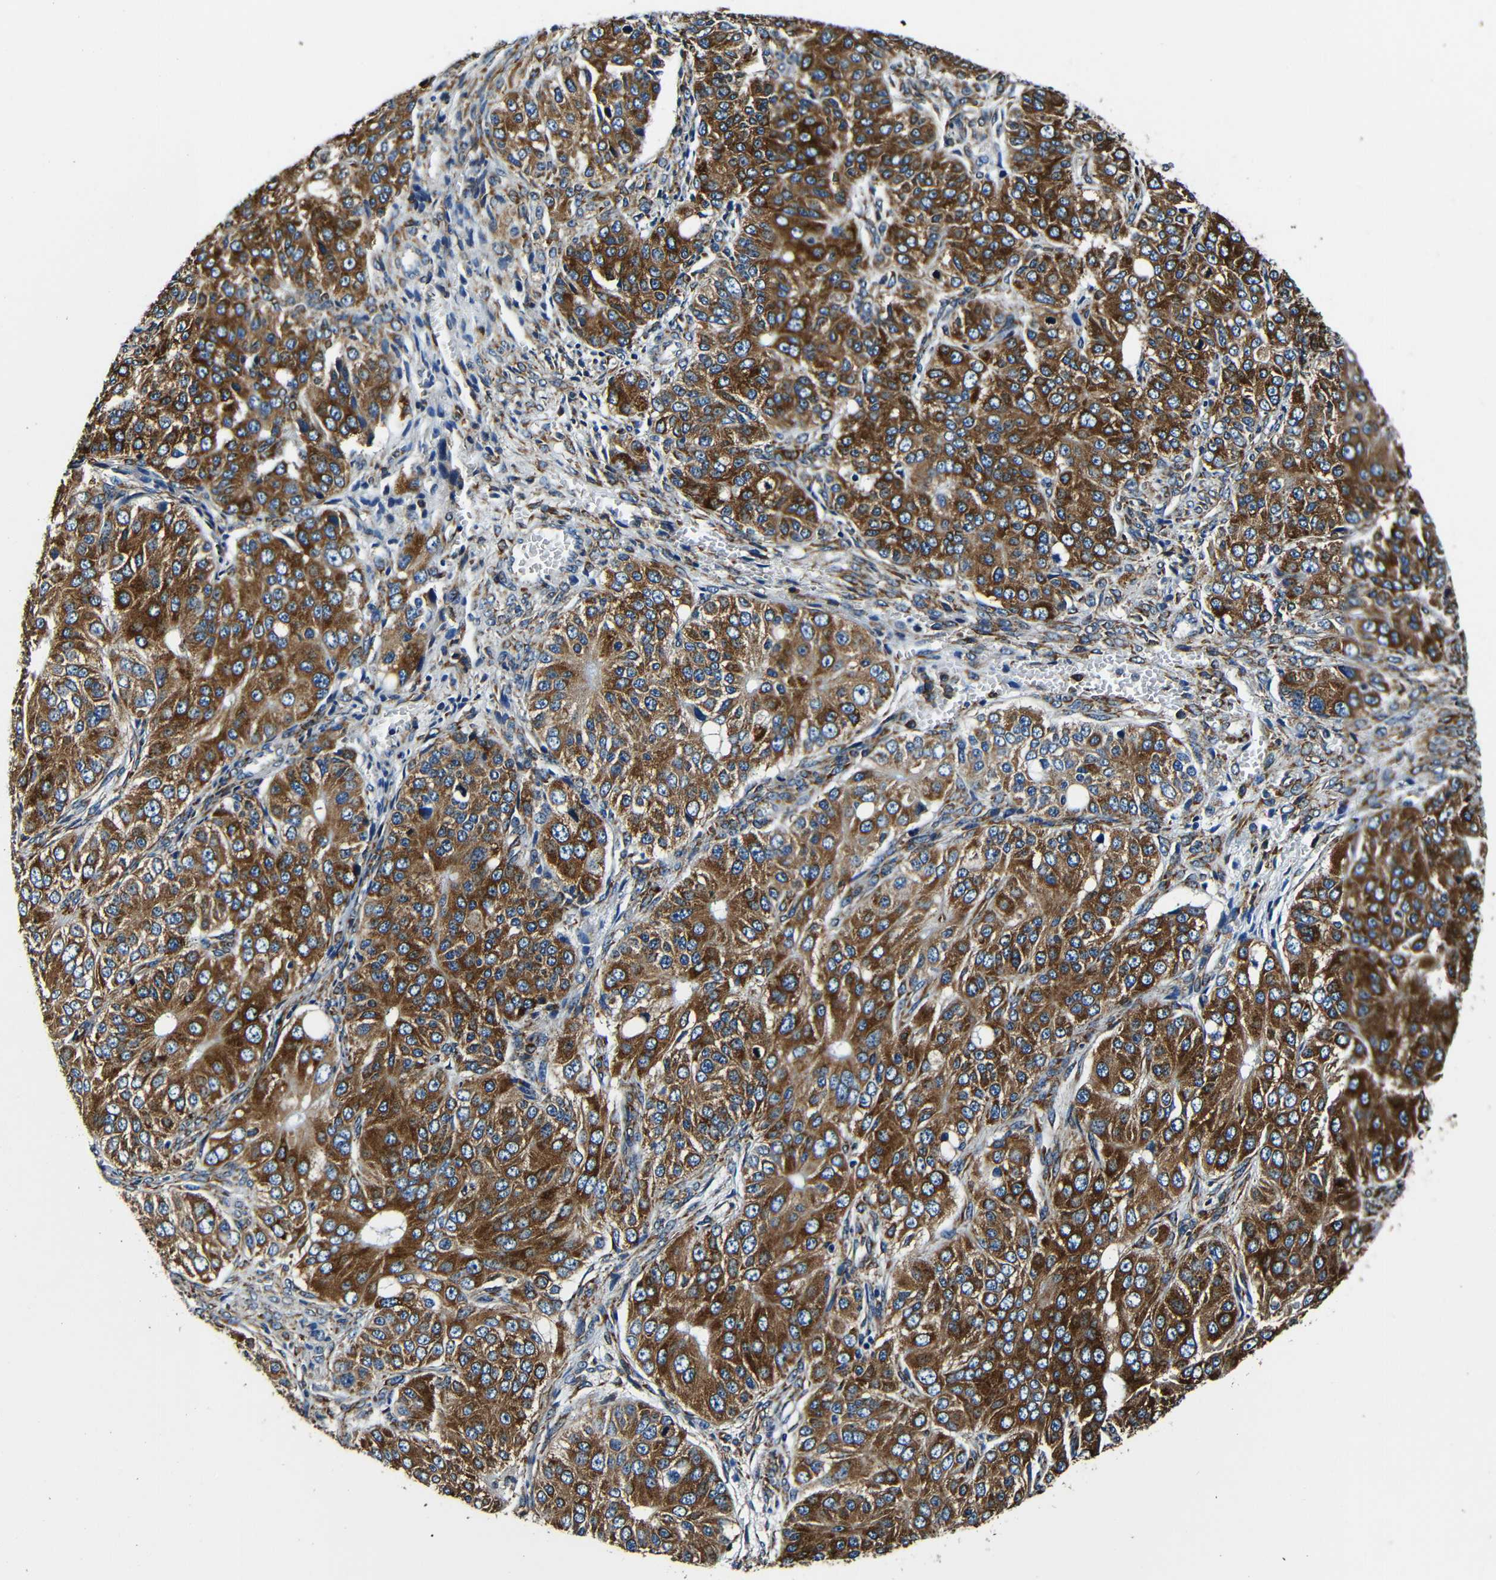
{"staining": {"intensity": "strong", "quantity": ">75%", "location": "cytoplasmic/membranous"}, "tissue": "ovarian cancer", "cell_type": "Tumor cells", "image_type": "cancer", "snomed": [{"axis": "morphology", "description": "Carcinoma, endometroid"}, {"axis": "topography", "description": "Ovary"}], "caption": "This is an image of immunohistochemistry staining of ovarian cancer, which shows strong positivity in the cytoplasmic/membranous of tumor cells.", "gene": "RRBP1", "patient": {"sex": "female", "age": 51}}